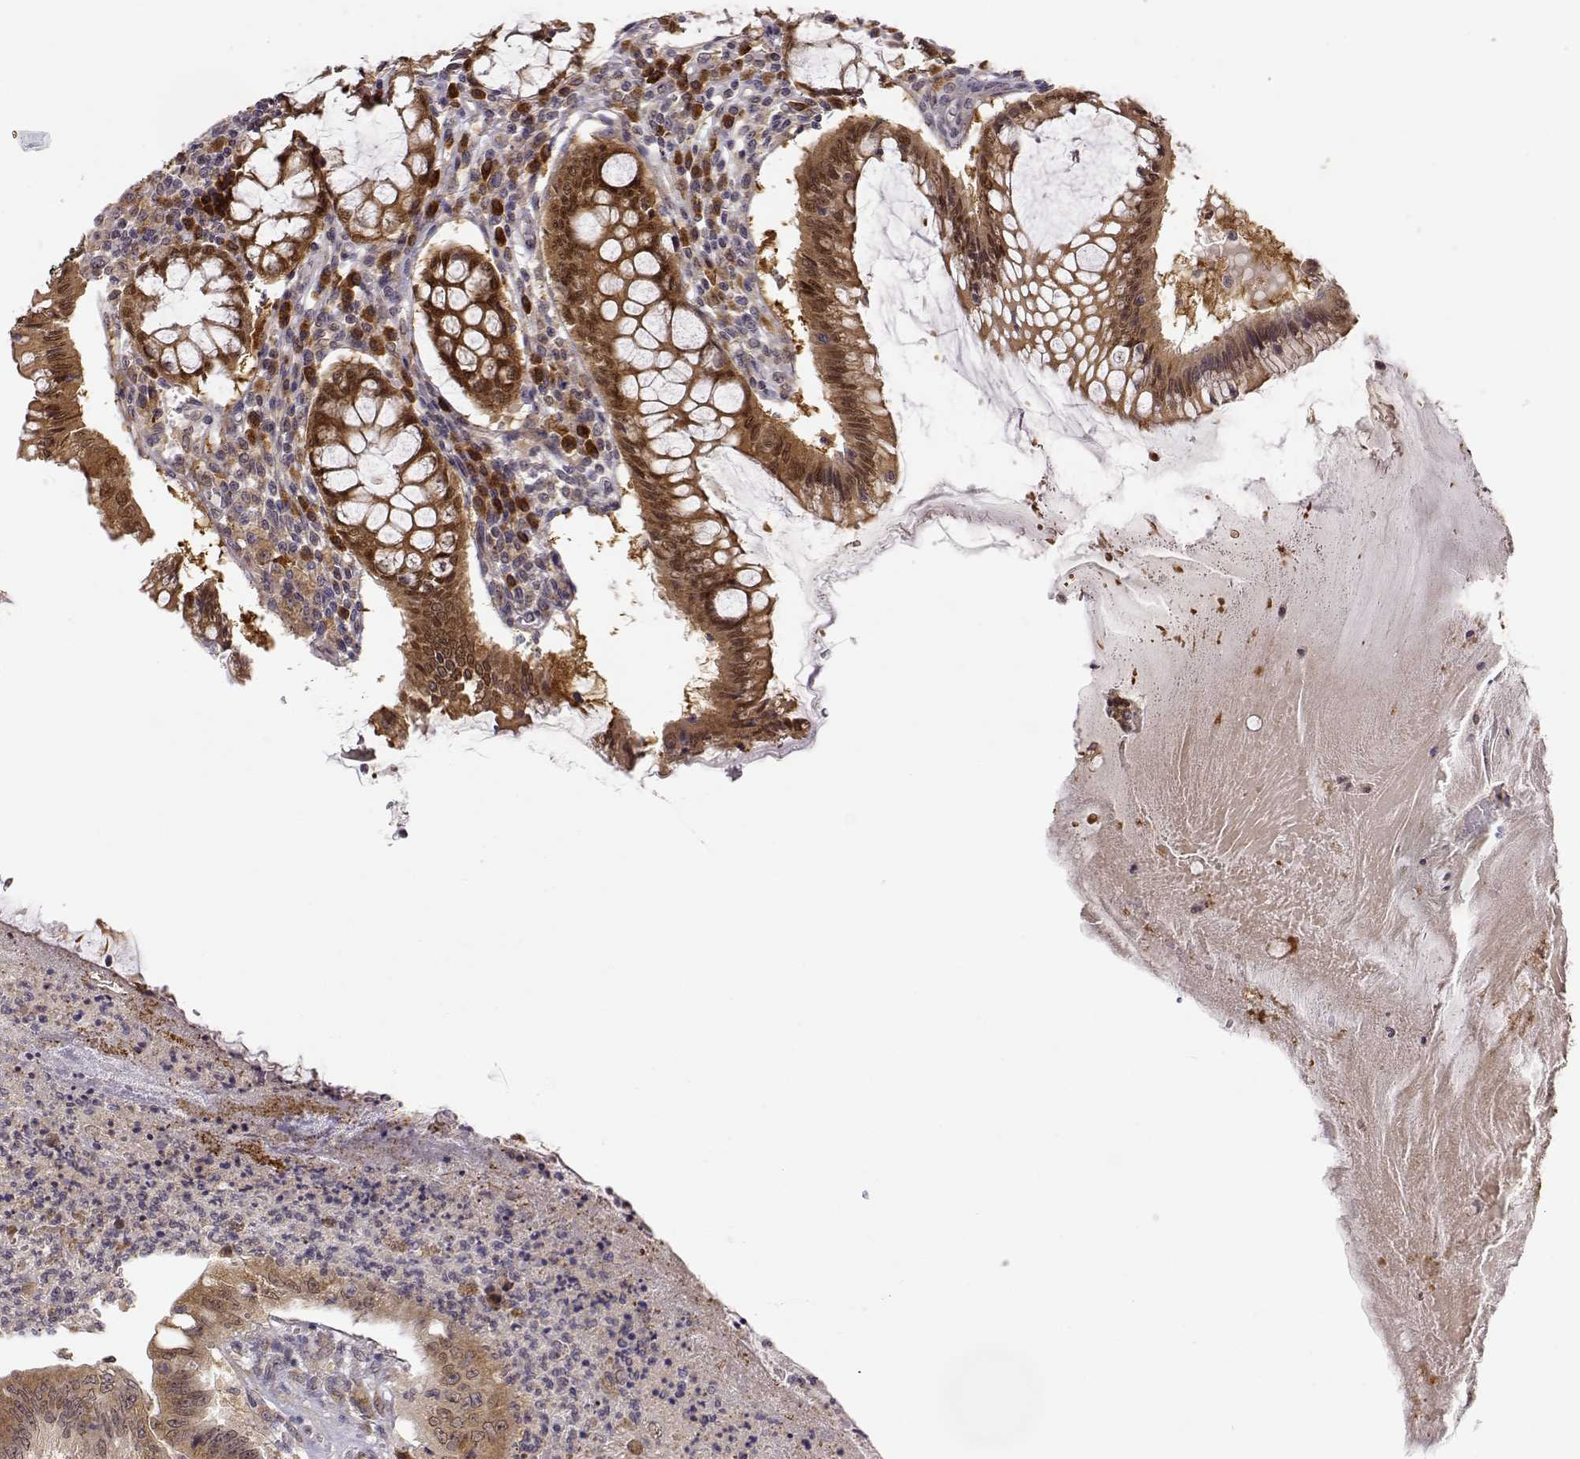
{"staining": {"intensity": "moderate", "quantity": ">75%", "location": "cytoplasmic/membranous"}, "tissue": "colorectal cancer", "cell_type": "Tumor cells", "image_type": "cancer", "snomed": [{"axis": "morphology", "description": "Adenocarcinoma, NOS"}, {"axis": "topography", "description": "Colon"}], "caption": "Protein expression analysis of human adenocarcinoma (colorectal) reveals moderate cytoplasmic/membranous expression in about >75% of tumor cells. Immunohistochemistry stains the protein of interest in brown and the nuclei are stained blue.", "gene": "ERGIC2", "patient": {"sex": "female", "age": 70}}